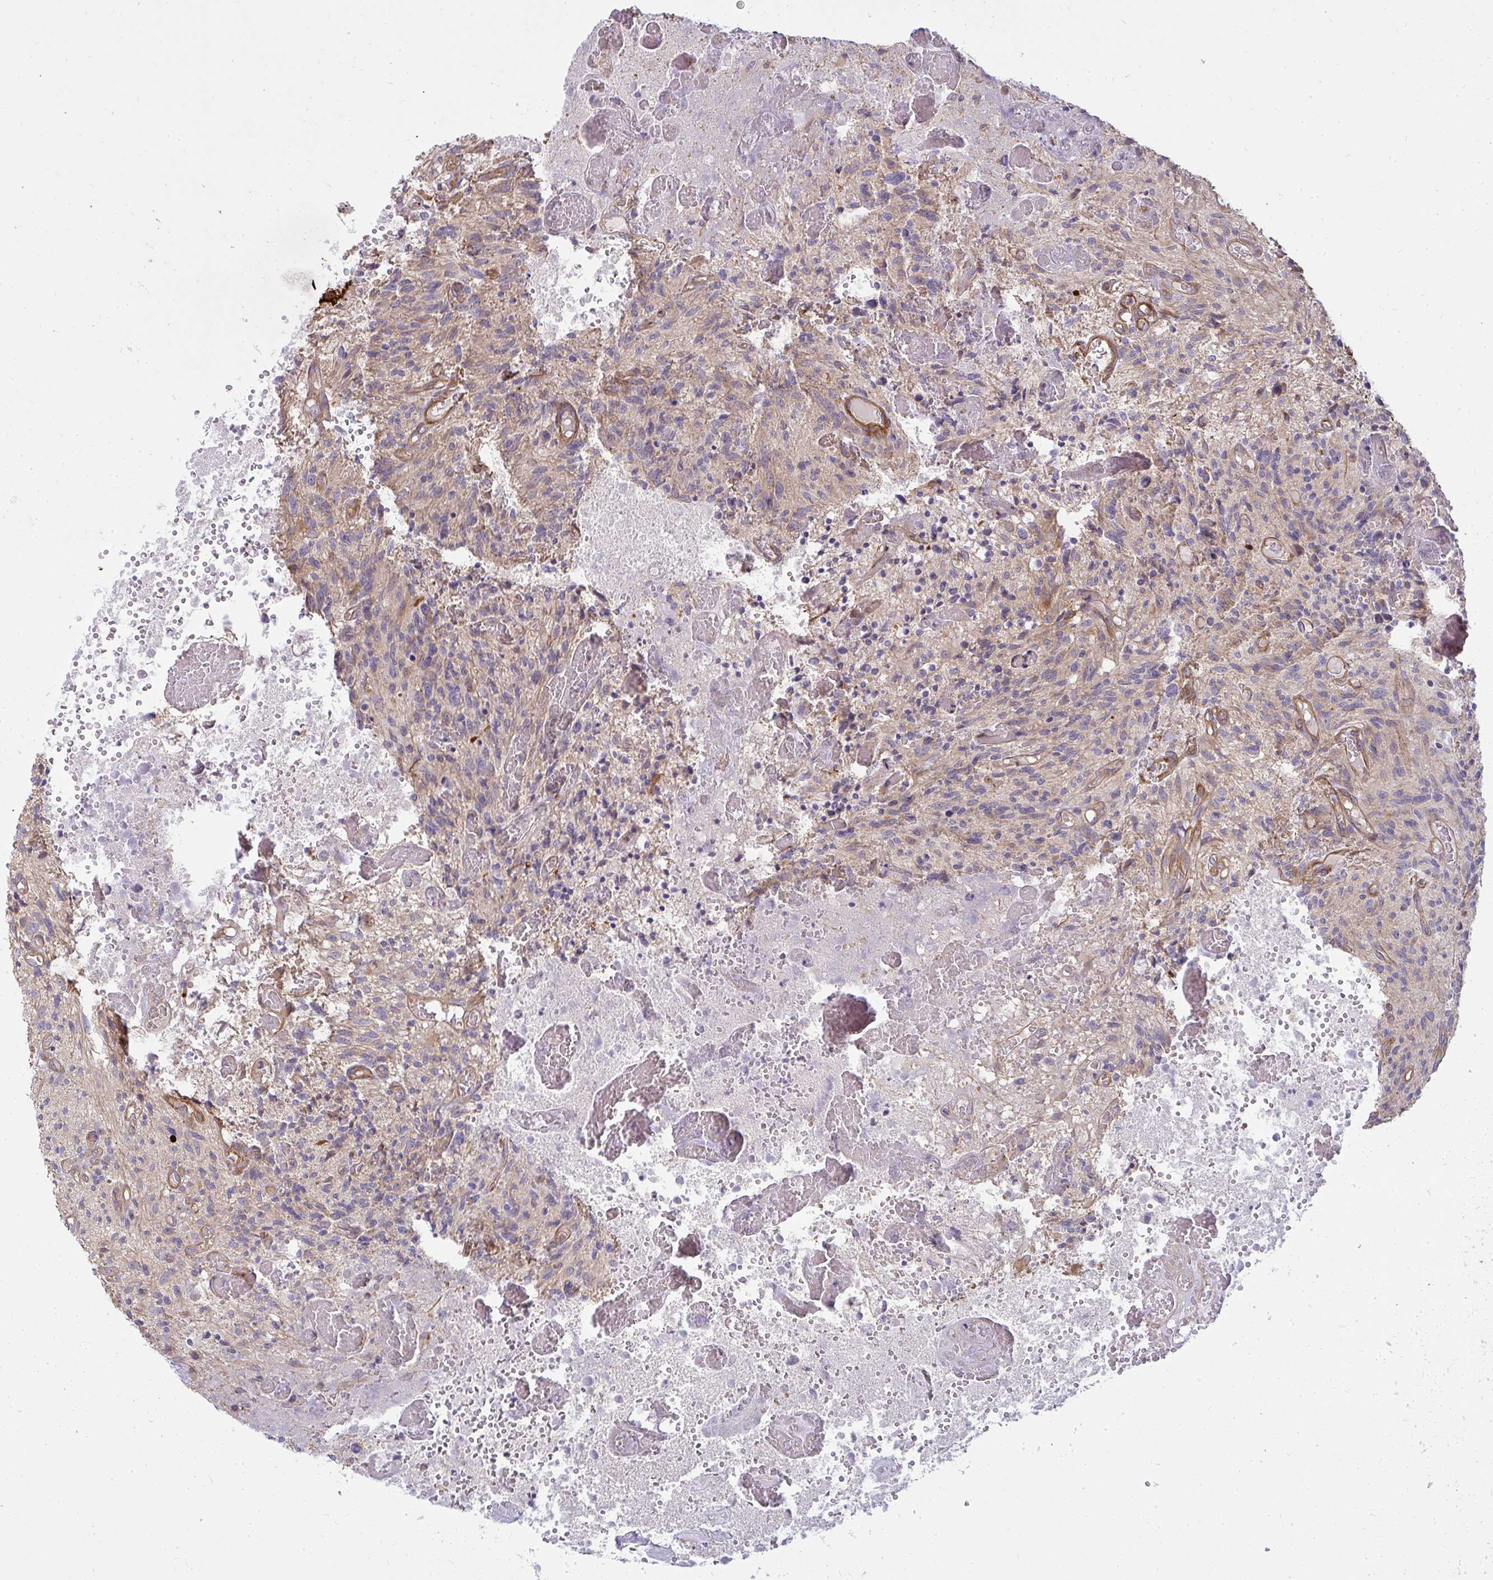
{"staining": {"intensity": "strong", "quantity": "<25%", "location": "cytoplasmic/membranous"}, "tissue": "glioma", "cell_type": "Tumor cells", "image_type": "cancer", "snomed": [{"axis": "morphology", "description": "Glioma, malignant, High grade"}, {"axis": "topography", "description": "Brain"}], "caption": "Malignant high-grade glioma was stained to show a protein in brown. There is medium levels of strong cytoplasmic/membranous expression in approximately <25% of tumor cells.", "gene": "IFIT3", "patient": {"sex": "male", "age": 75}}